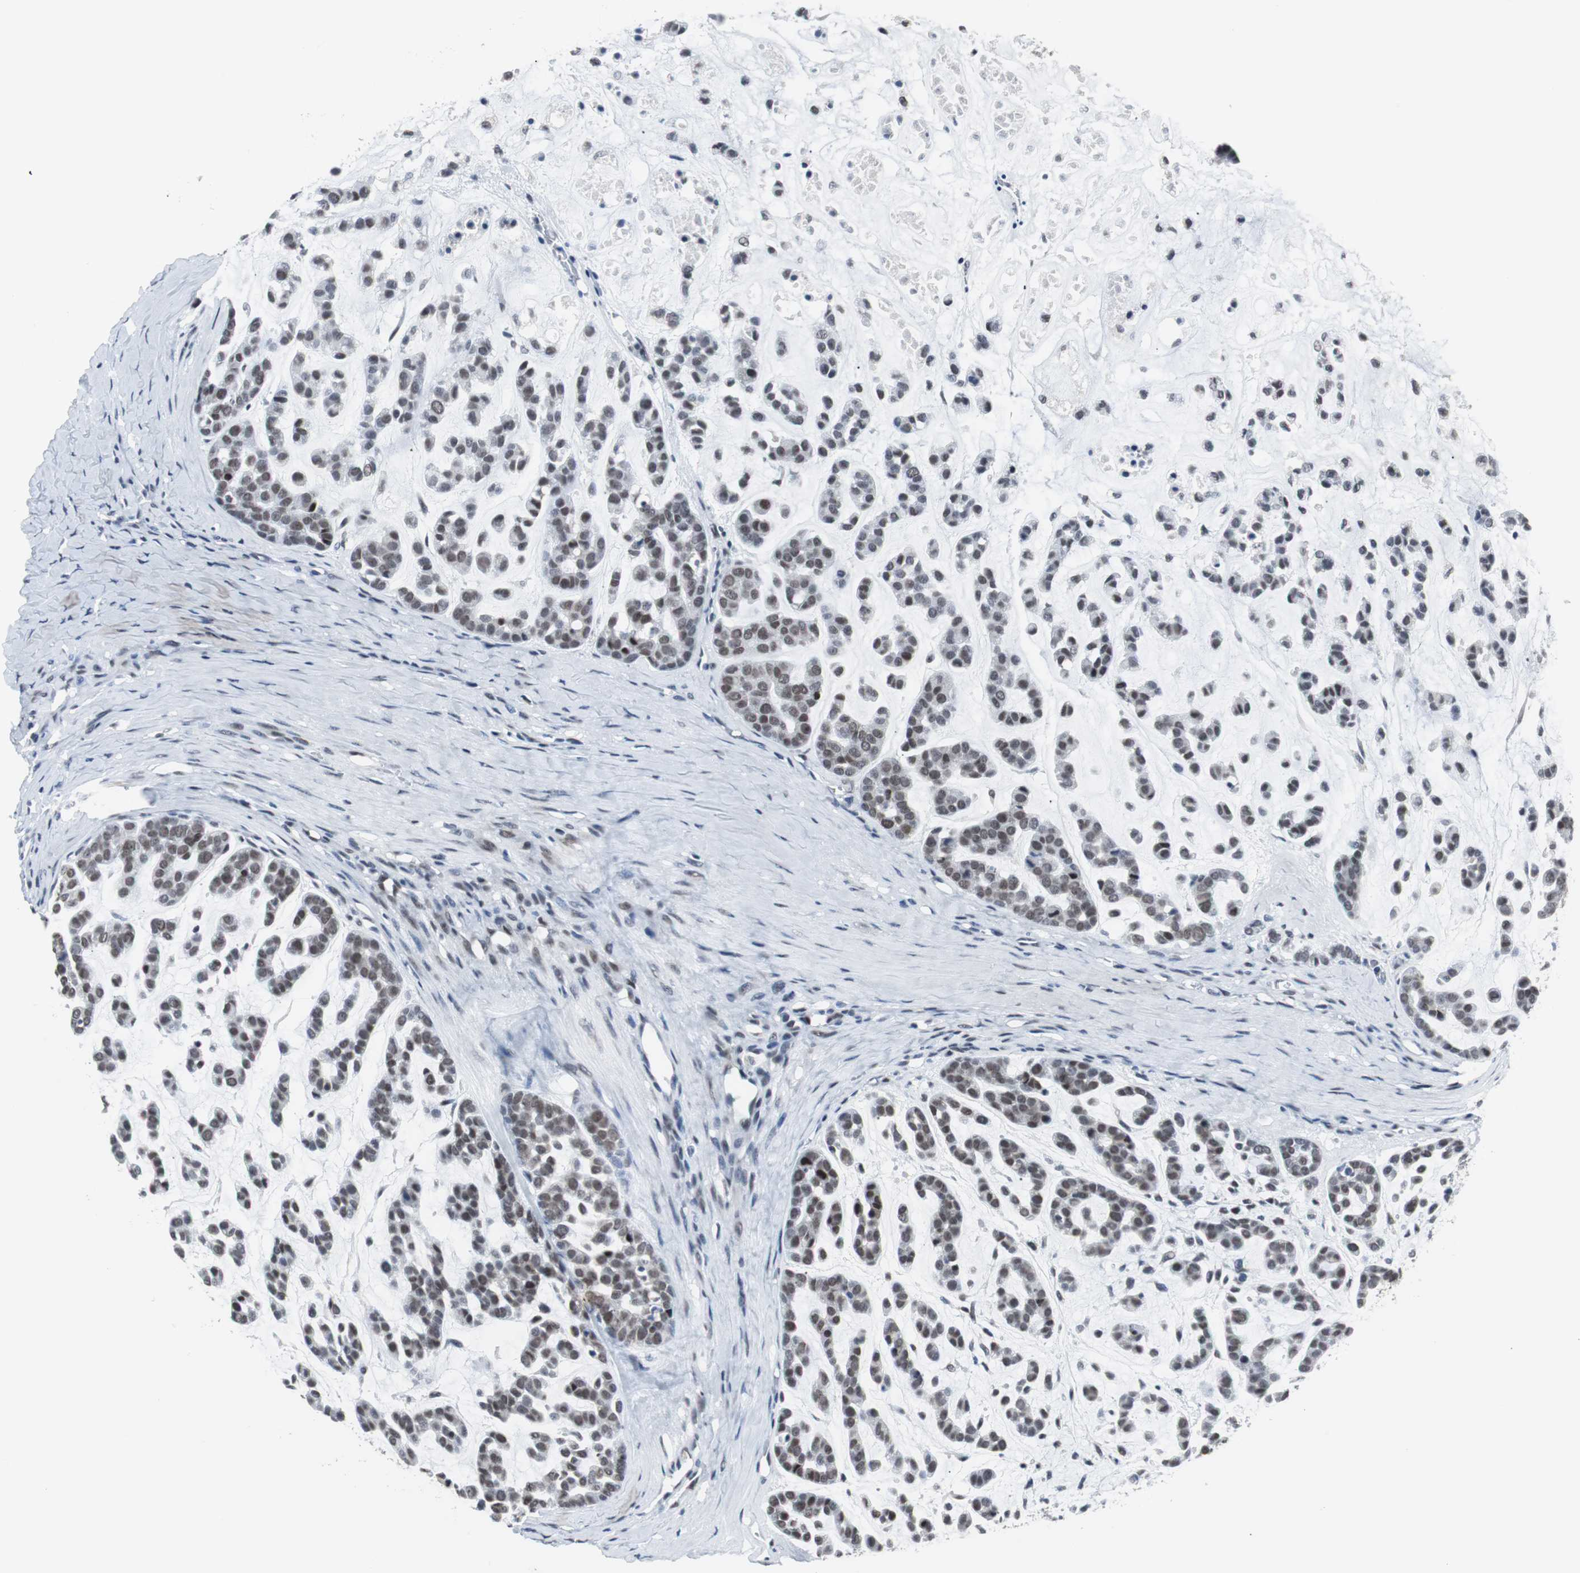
{"staining": {"intensity": "weak", "quantity": ">75%", "location": "nuclear"}, "tissue": "head and neck cancer", "cell_type": "Tumor cells", "image_type": "cancer", "snomed": [{"axis": "morphology", "description": "Adenocarcinoma, NOS"}, {"axis": "morphology", "description": "Adenoma, NOS"}, {"axis": "topography", "description": "Head-Neck"}], "caption": "This is an image of IHC staining of head and neck adenoma, which shows weak staining in the nuclear of tumor cells.", "gene": "TAF7", "patient": {"sex": "female", "age": 55}}